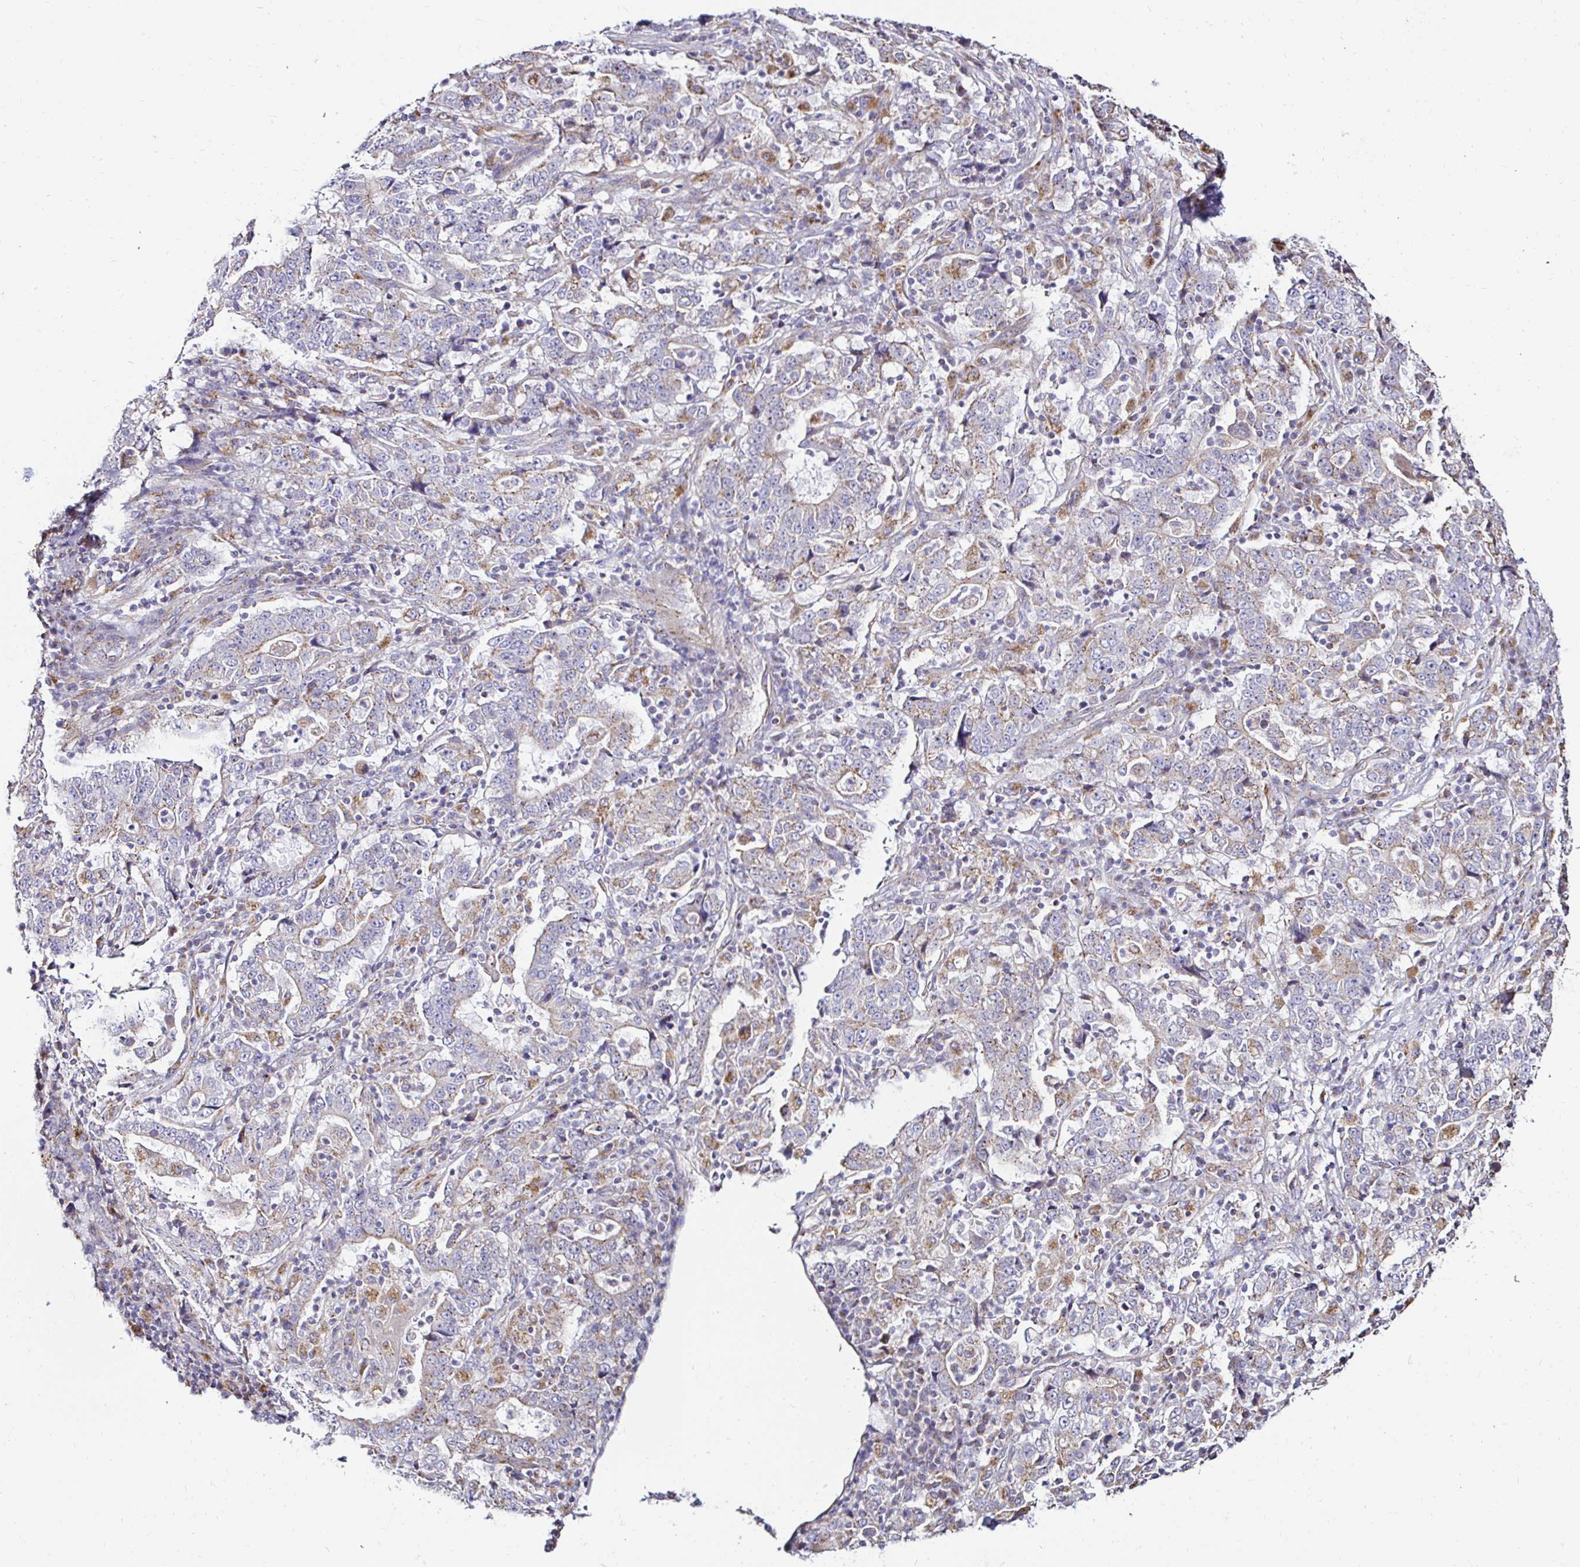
{"staining": {"intensity": "weak", "quantity": "25%-75%", "location": "cytoplasmic/membranous"}, "tissue": "stomach cancer", "cell_type": "Tumor cells", "image_type": "cancer", "snomed": [{"axis": "morphology", "description": "Normal tissue, NOS"}, {"axis": "morphology", "description": "Adenocarcinoma, NOS"}, {"axis": "topography", "description": "Stomach, upper"}, {"axis": "topography", "description": "Stomach"}], "caption": "There is low levels of weak cytoplasmic/membranous positivity in tumor cells of stomach adenocarcinoma, as demonstrated by immunohistochemical staining (brown color).", "gene": "GALNS", "patient": {"sex": "male", "age": 59}}